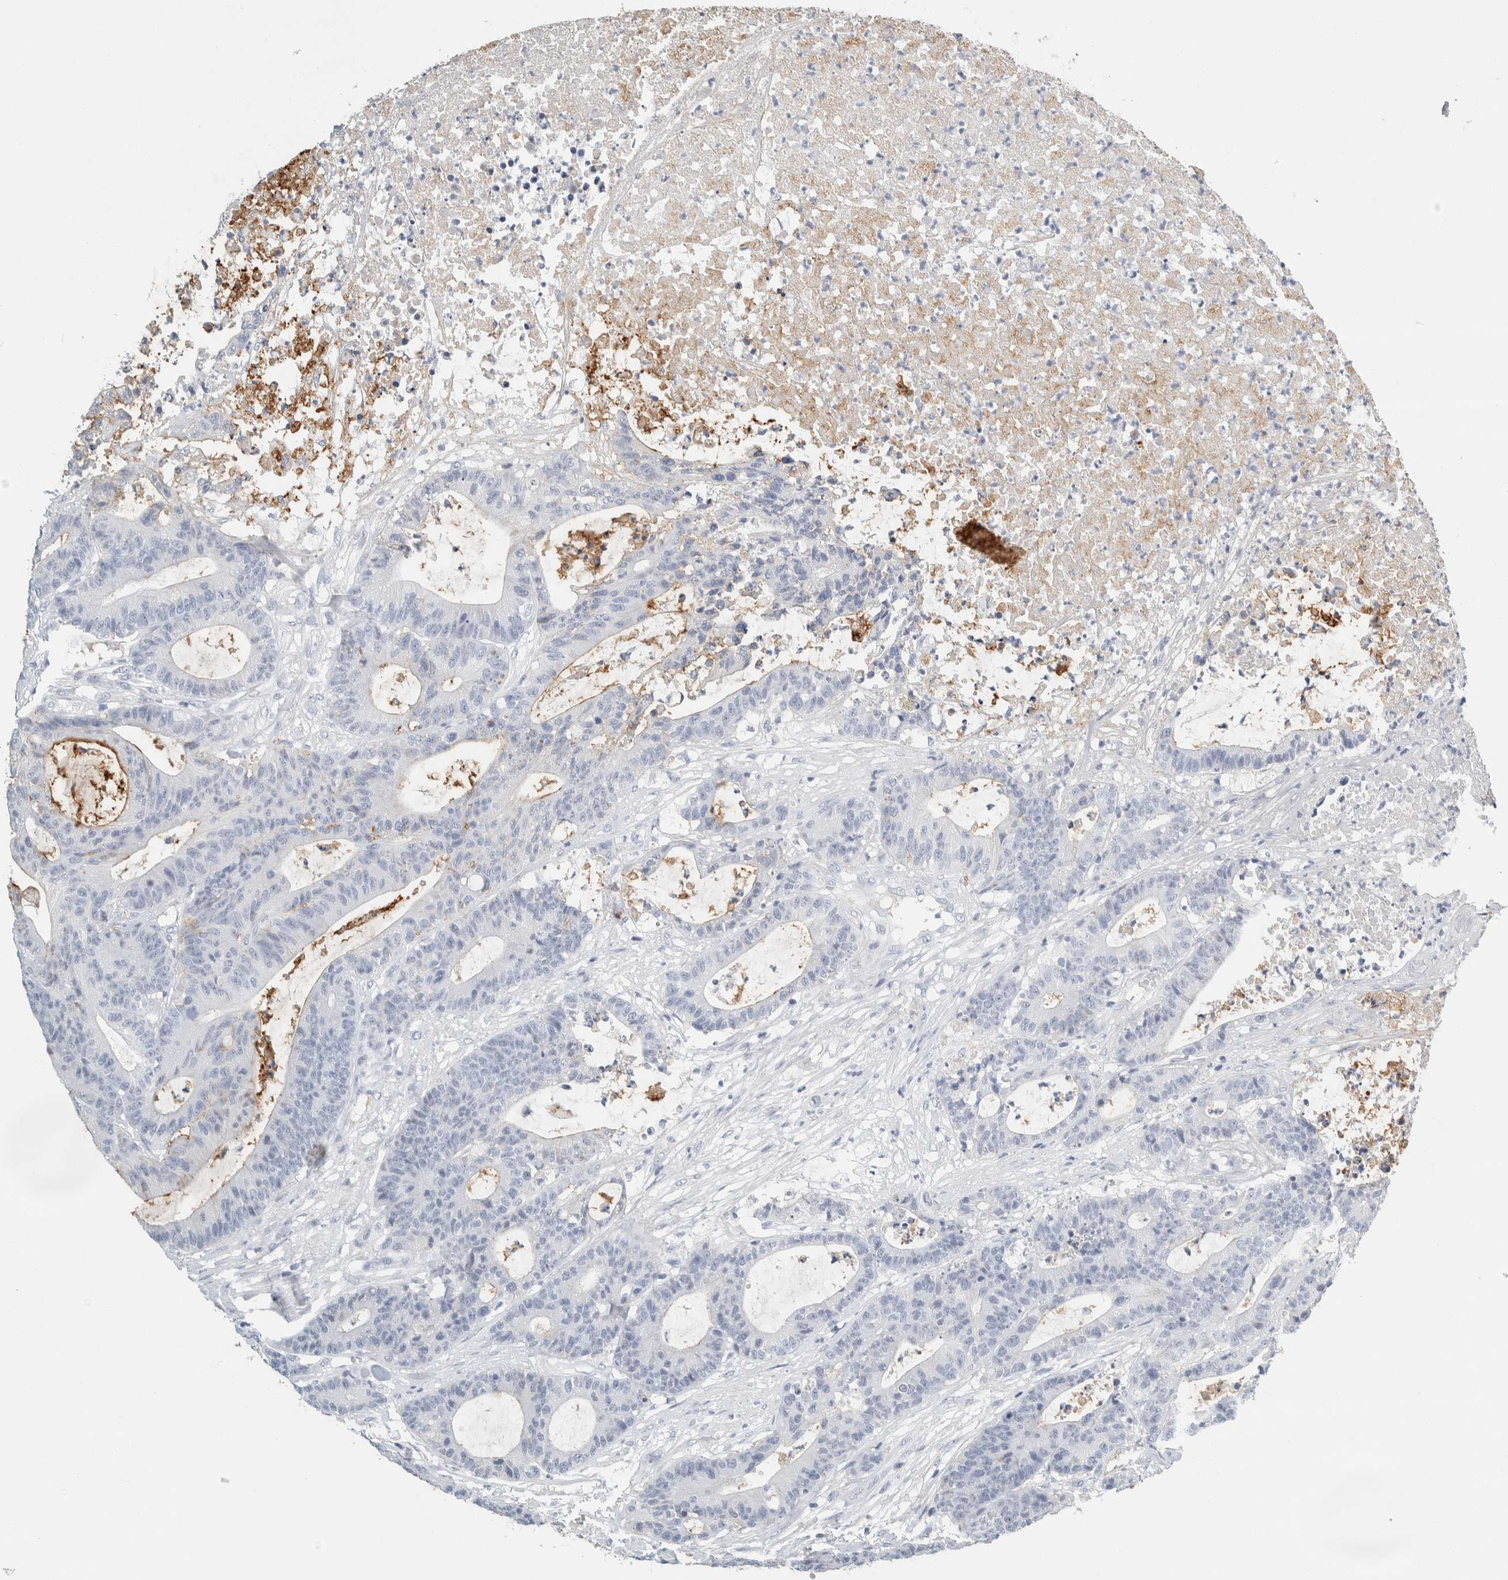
{"staining": {"intensity": "weak", "quantity": "<25%", "location": "cytoplasmic/membranous"}, "tissue": "colorectal cancer", "cell_type": "Tumor cells", "image_type": "cancer", "snomed": [{"axis": "morphology", "description": "Adenocarcinoma, NOS"}, {"axis": "topography", "description": "Colon"}], "caption": "The histopathology image displays no significant staining in tumor cells of adenocarcinoma (colorectal).", "gene": "TSPAN8", "patient": {"sex": "female", "age": 84}}